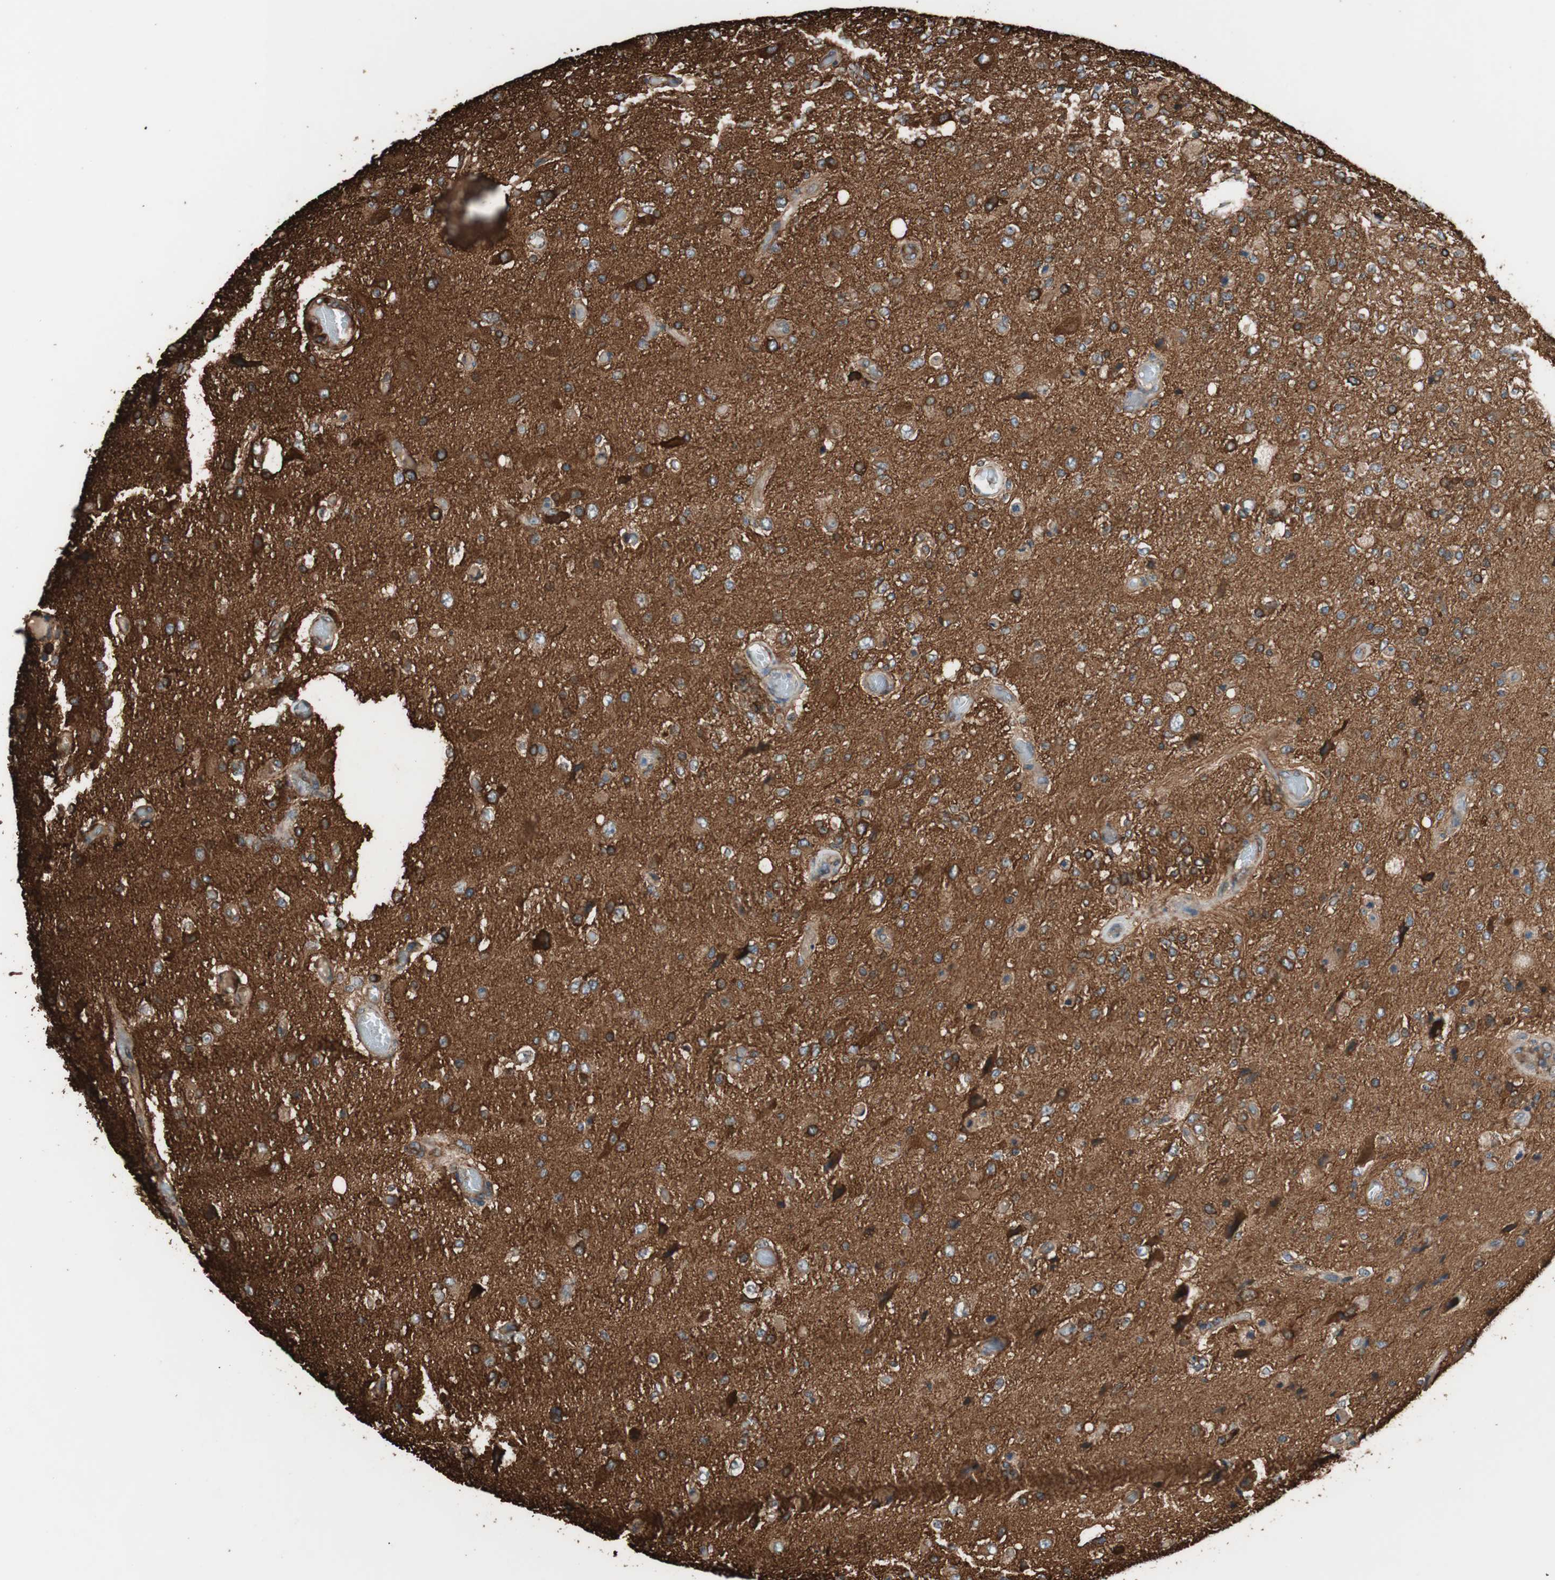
{"staining": {"intensity": "strong", "quantity": ">75%", "location": "cytoplasmic/membranous"}, "tissue": "glioma", "cell_type": "Tumor cells", "image_type": "cancer", "snomed": [{"axis": "morphology", "description": "Normal tissue, NOS"}, {"axis": "morphology", "description": "Glioma, malignant, High grade"}, {"axis": "topography", "description": "Cerebral cortex"}], "caption": "Immunohistochemical staining of glioma displays high levels of strong cytoplasmic/membranous protein expression in approximately >75% of tumor cells.", "gene": "GPSM2", "patient": {"sex": "male", "age": 77}}